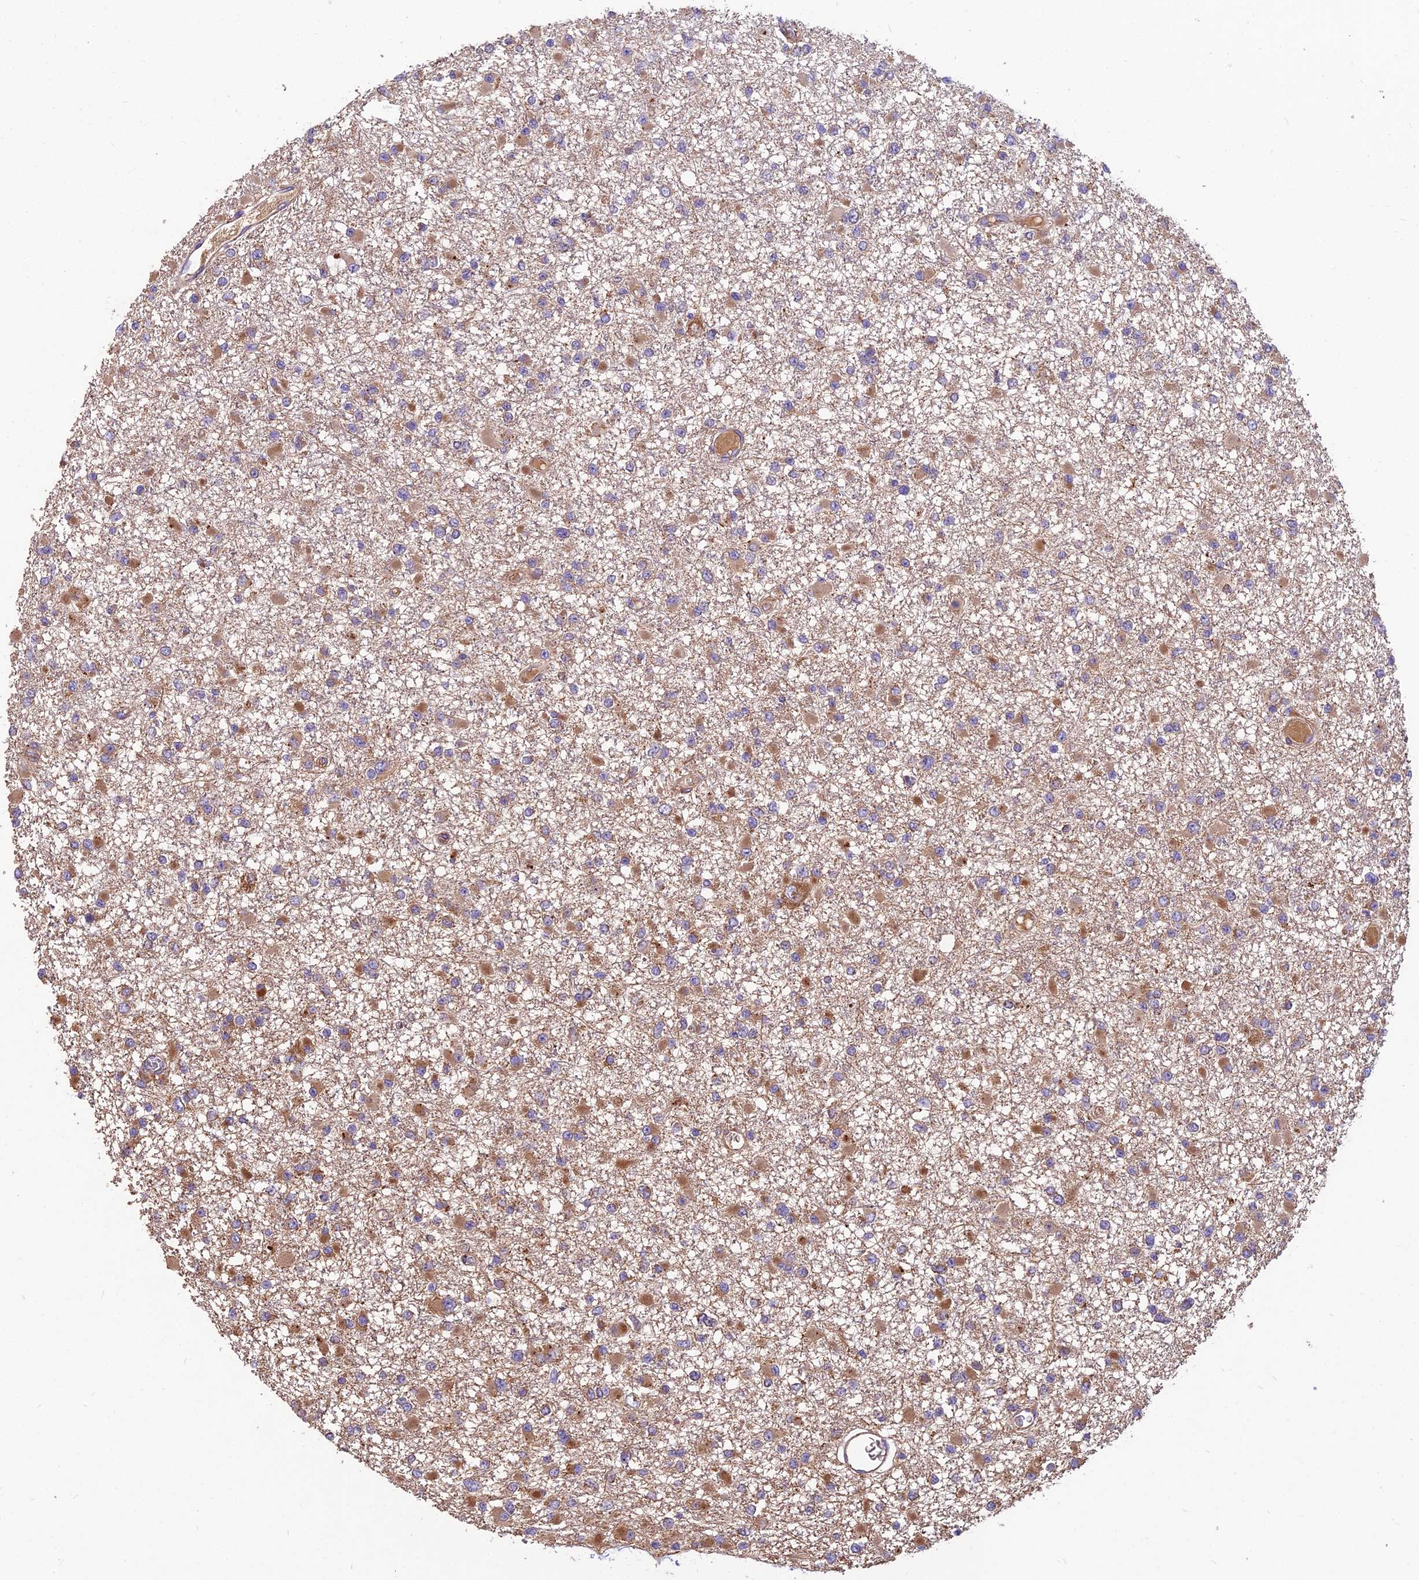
{"staining": {"intensity": "moderate", "quantity": "25%-75%", "location": "cytoplasmic/membranous"}, "tissue": "glioma", "cell_type": "Tumor cells", "image_type": "cancer", "snomed": [{"axis": "morphology", "description": "Glioma, malignant, Low grade"}, {"axis": "topography", "description": "Brain"}], "caption": "This micrograph shows malignant low-grade glioma stained with immunohistochemistry (IHC) to label a protein in brown. The cytoplasmic/membranous of tumor cells show moderate positivity for the protein. Nuclei are counter-stained blue.", "gene": "SPDL1", "patient": {"sex": "female", "age": 22}}